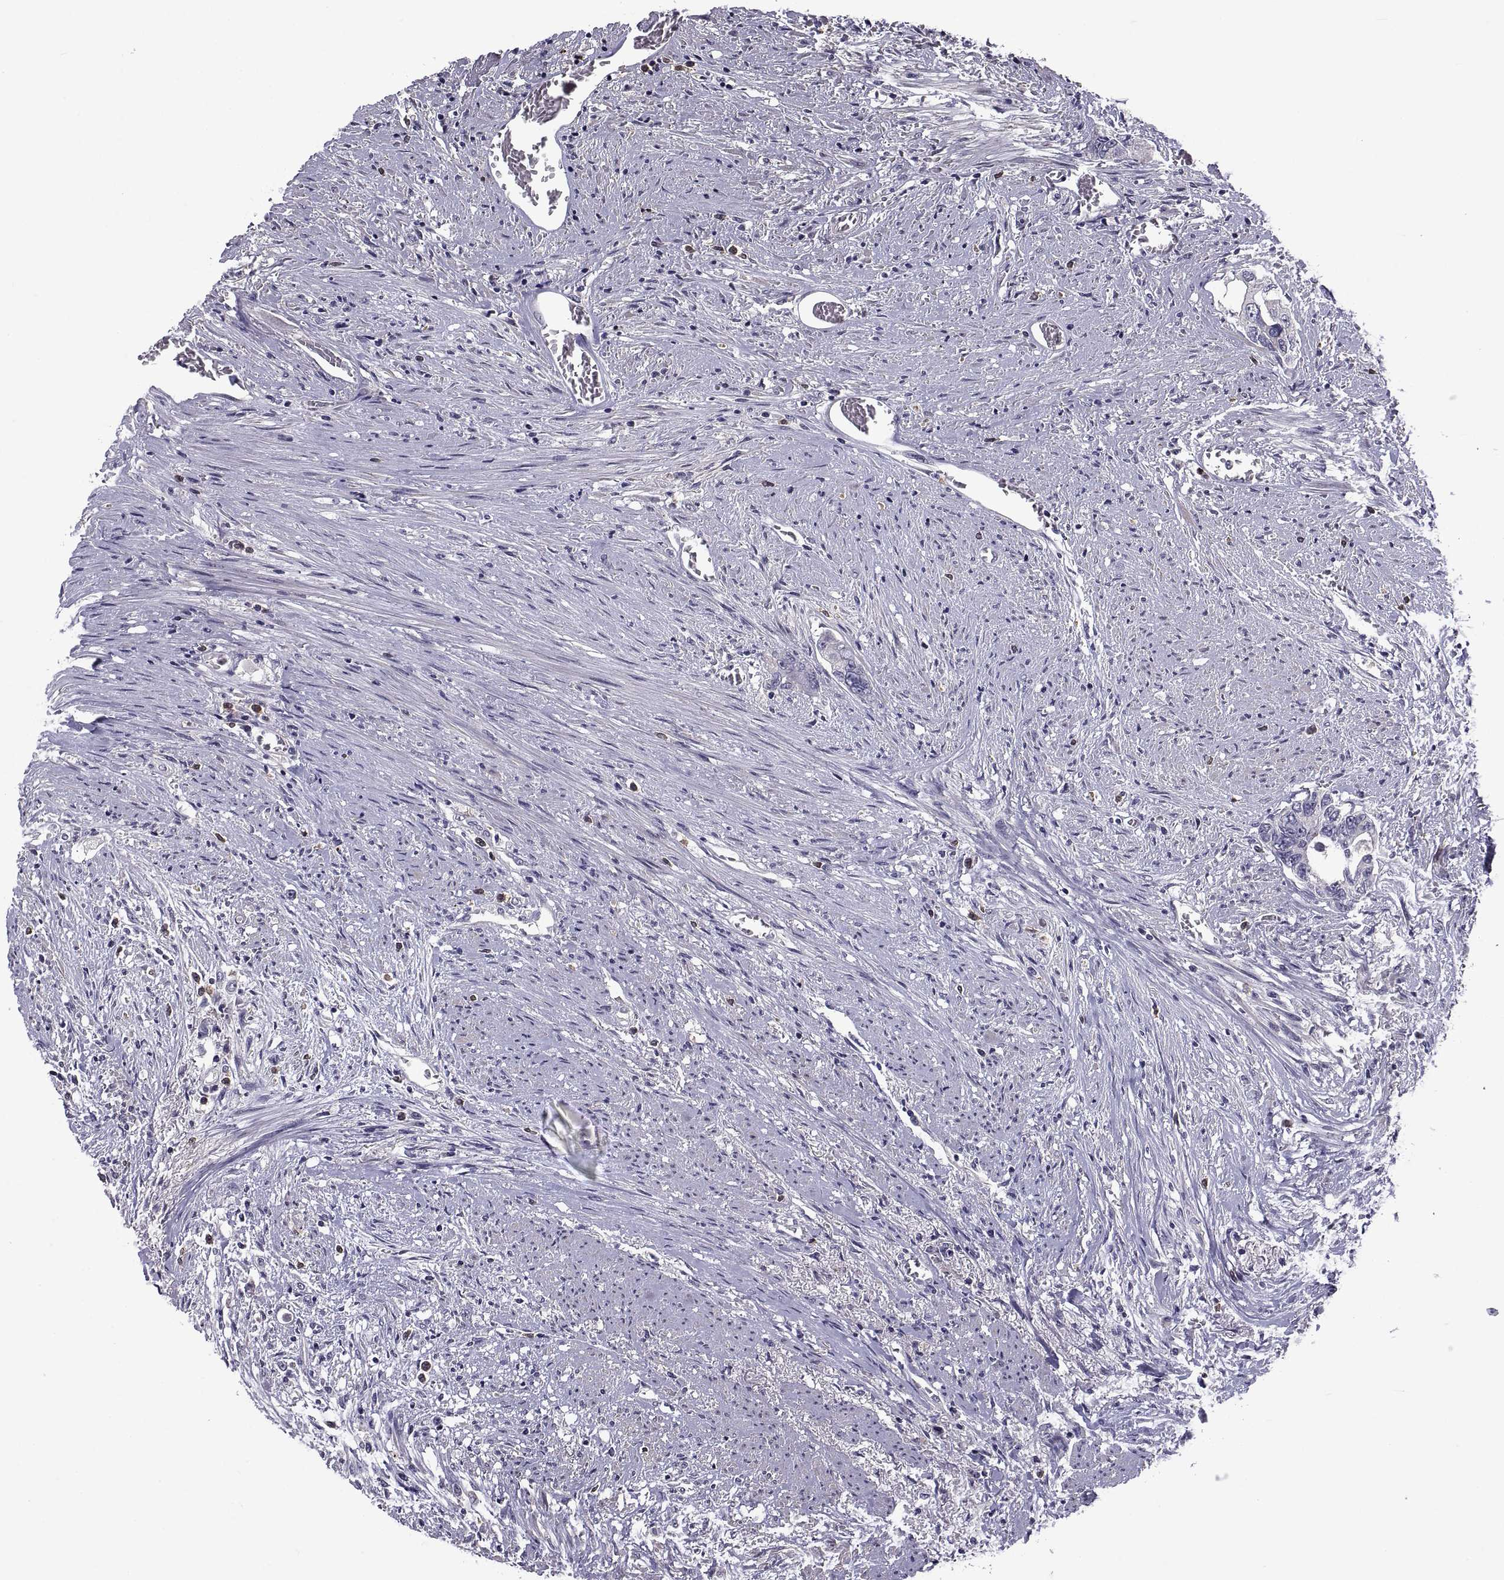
{"staining": {"intensity": "negative", "quantity": "none", "location": "none"}, "tissue": "colorectal cancer", "cell_type": "Tumor cells", "image_type": "cancer", "snomed": [{"axis": "morphology", "description": "Adenocarcinoma, NOS"}, {"axis": "topography", "description": "Rectum"}], "caption": "Tumor cells are negative for brown protein staining in colorectal cancer. The staining was performed using DAB (3,3'-diaminobenzidine) to visualize the protein expression in brown, while the nuclei were stained in blue with hematoxylin (Magnification: 20x).", "gene": "NPTX2", "patient": {"sex": "male", "age": 59}}